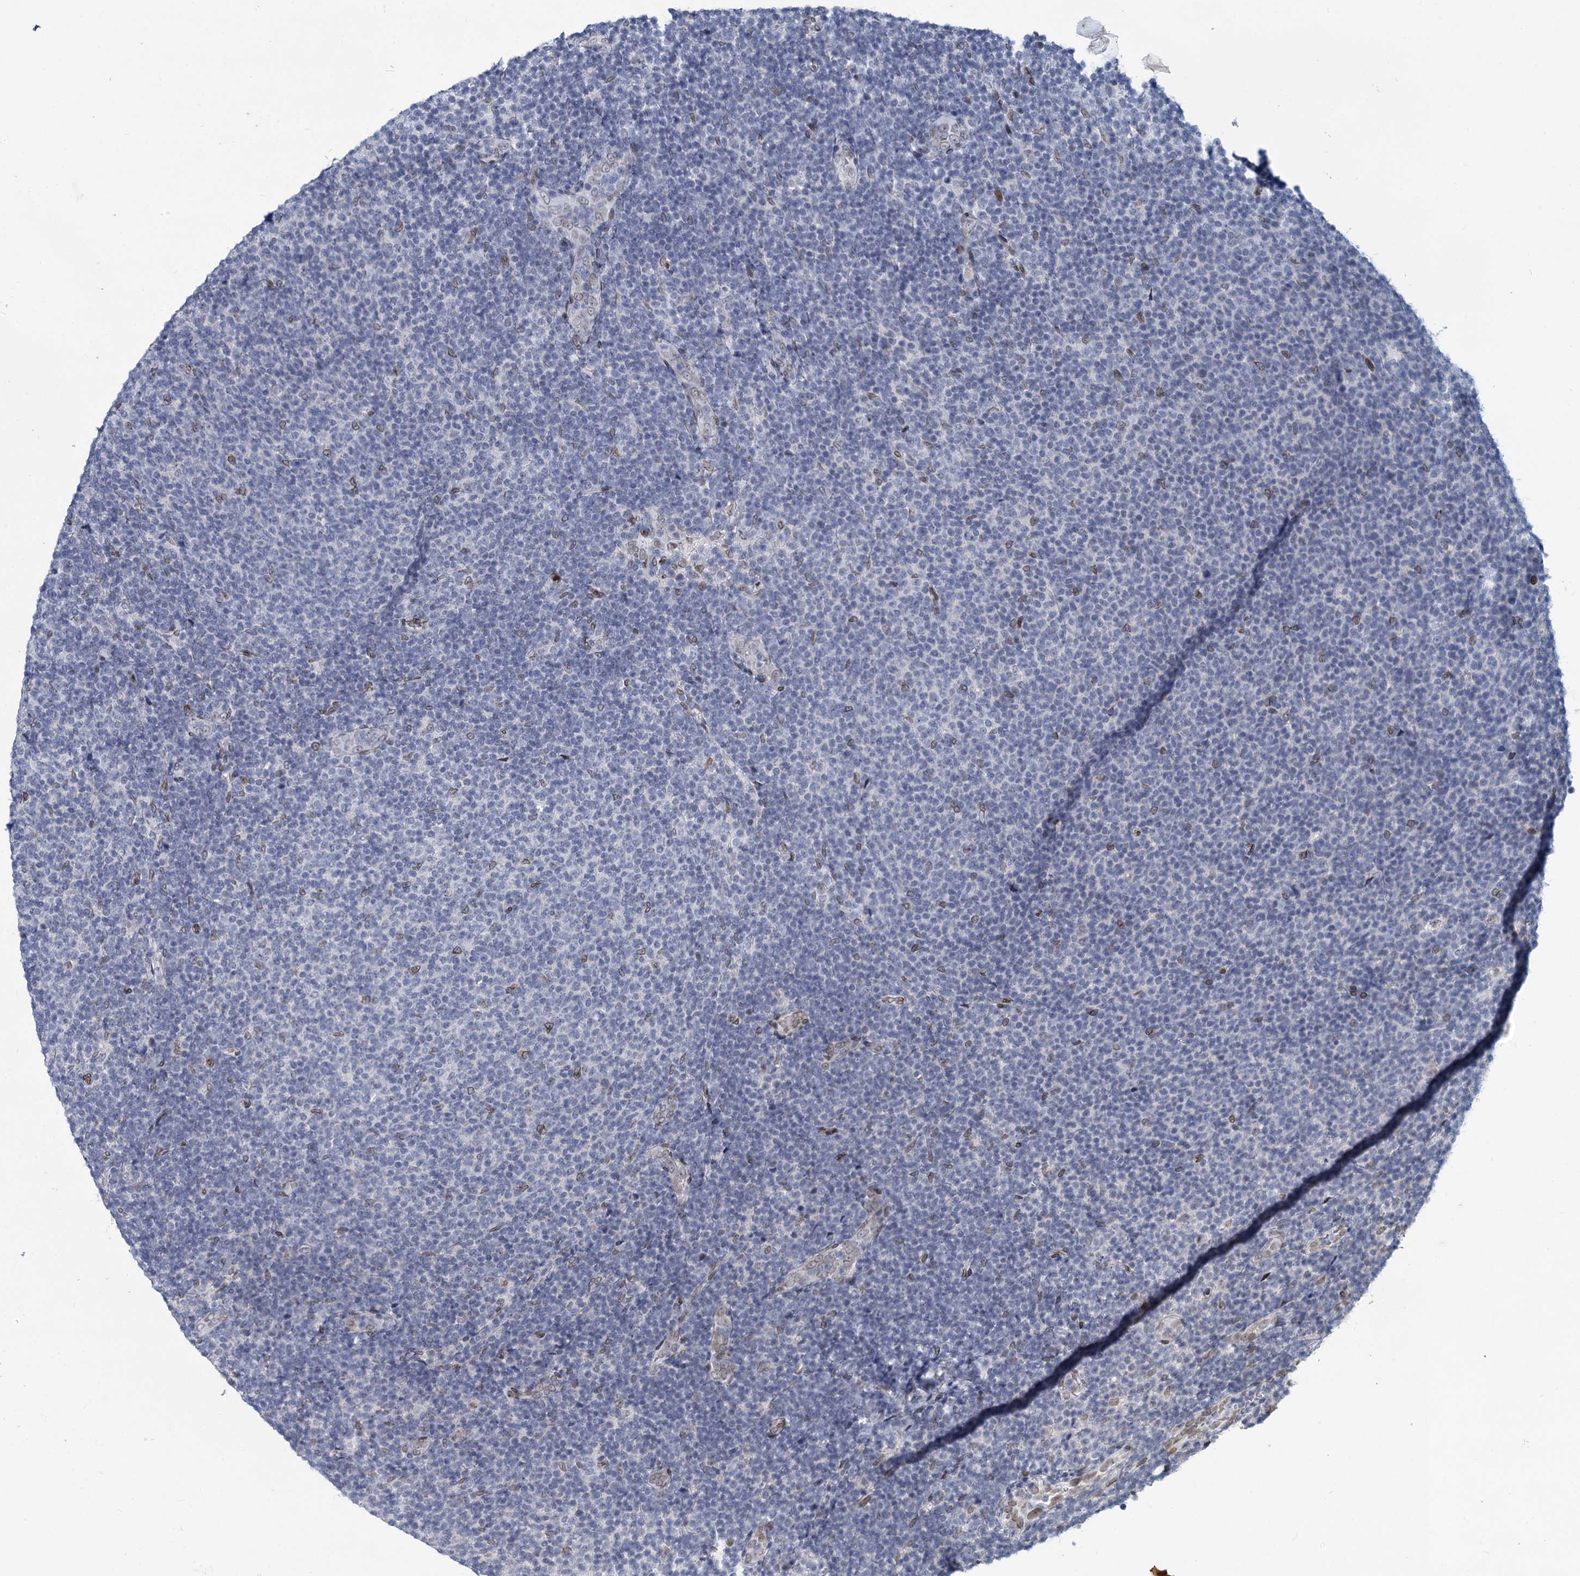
{"staining": {"intensity": "negative", "quantity": "none", "location": "none"}, "tissue": "lymphoma", "cell_type": "Tumor cells", "image_type": "cancer", "snomed": [{"axis": "morphology", "description": "Malignant lymphoma, non-Hodgkin's type, Low grade"}, {"axis": "topography", "description": "Lymph node"}], "caption": "Tumor cells are negative for brown protein staining in lymphoma.", "gene": "PRSS35", "patient": {"sex": "male", "age": 66}}